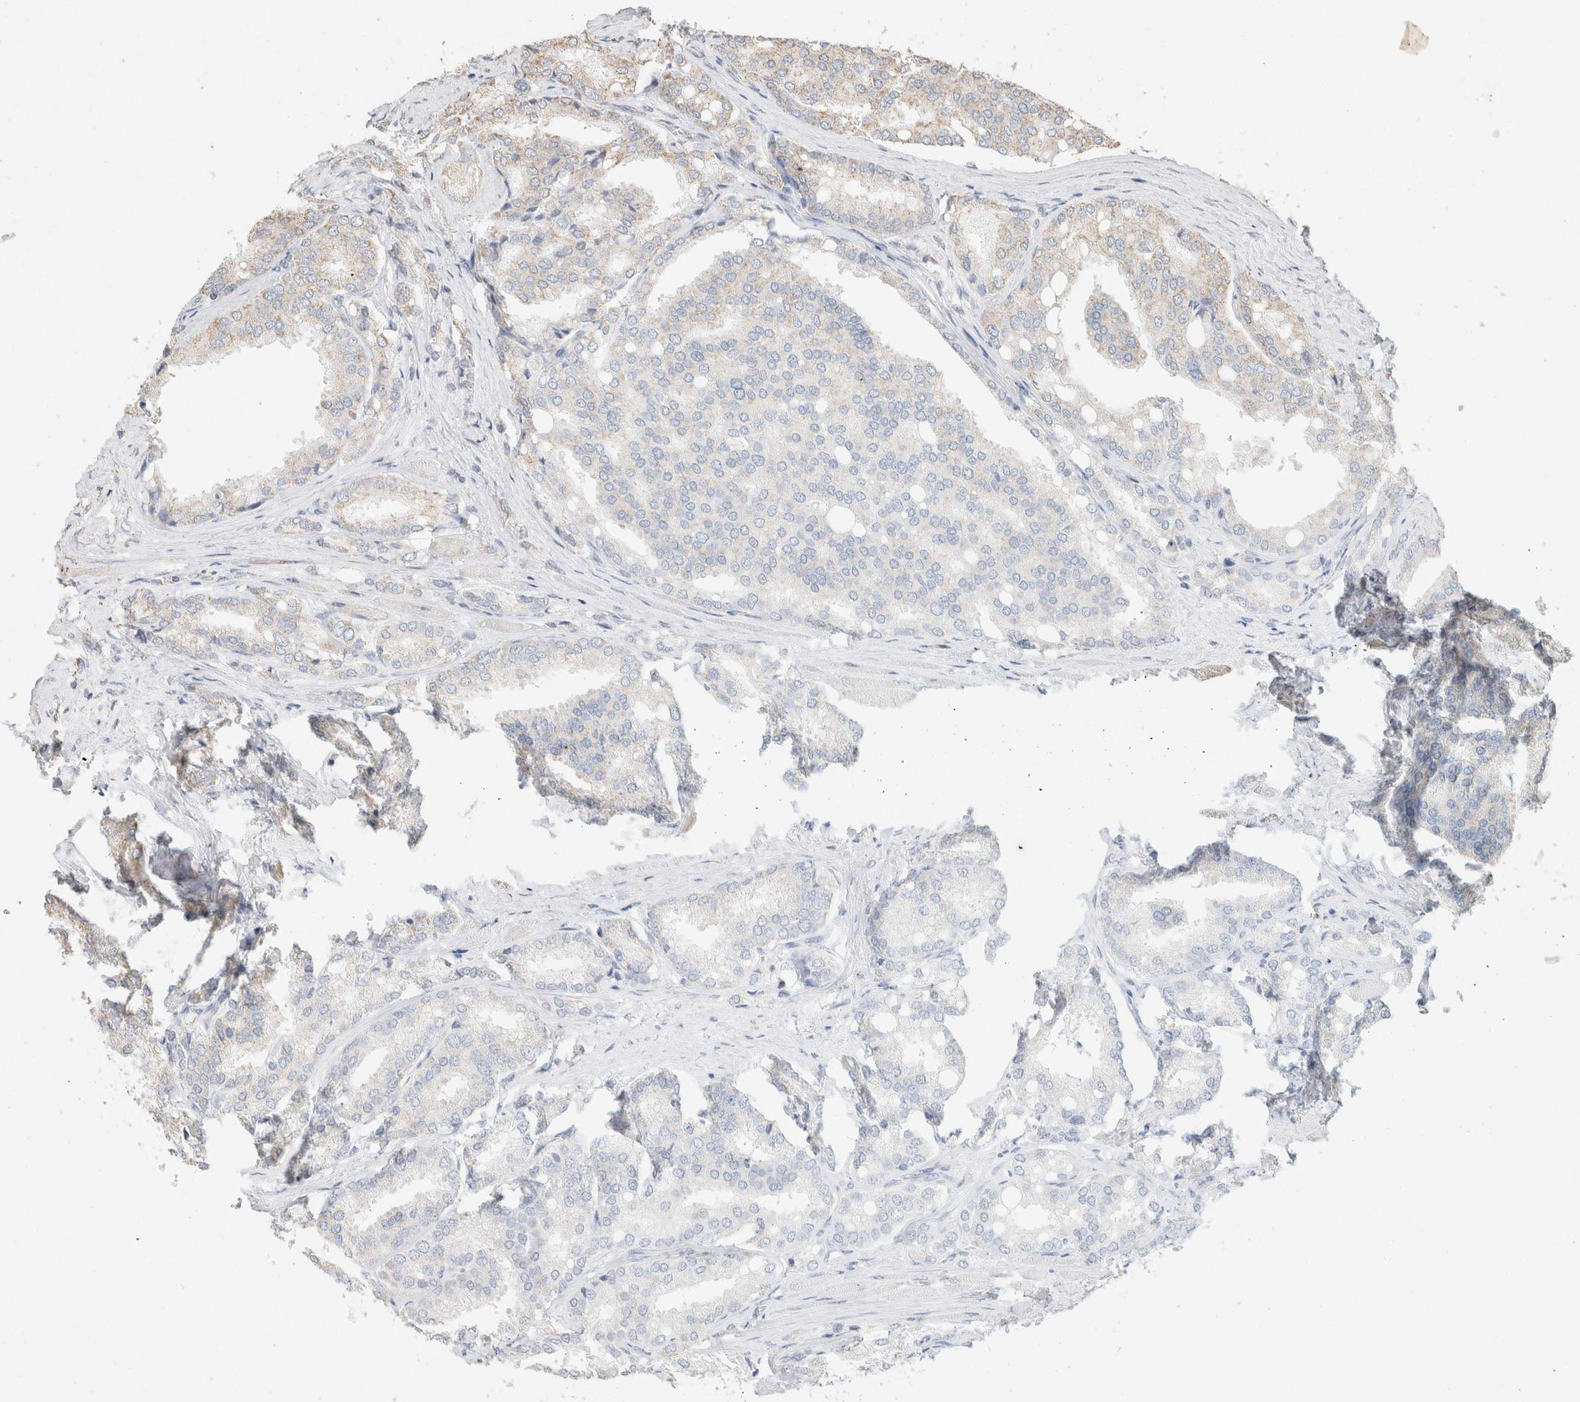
{"staining": {"intensity": "weak", "quantity": "25%-75%", "location": "cytoplasmic/membranous"}, "tissue": "prostate cancer", "cell_type": "Tumor cells", "image_type": "cancer", "snomed": [{"axis": "morphology", "description": "Adenocarcinoma, High grade"}, {"axis": "topography", "description": "Prostate"}], "caption": "A high-resolution micrograph shows immunohistochemistry staining of adenocarcinoma (high-grade) (prostate), which demonstrates weak cytoplasmic/membranous staining in about 25%-75% of tumor cells.", "gene": "SDC2", "patient": {"sex": "male", "age": 50}}